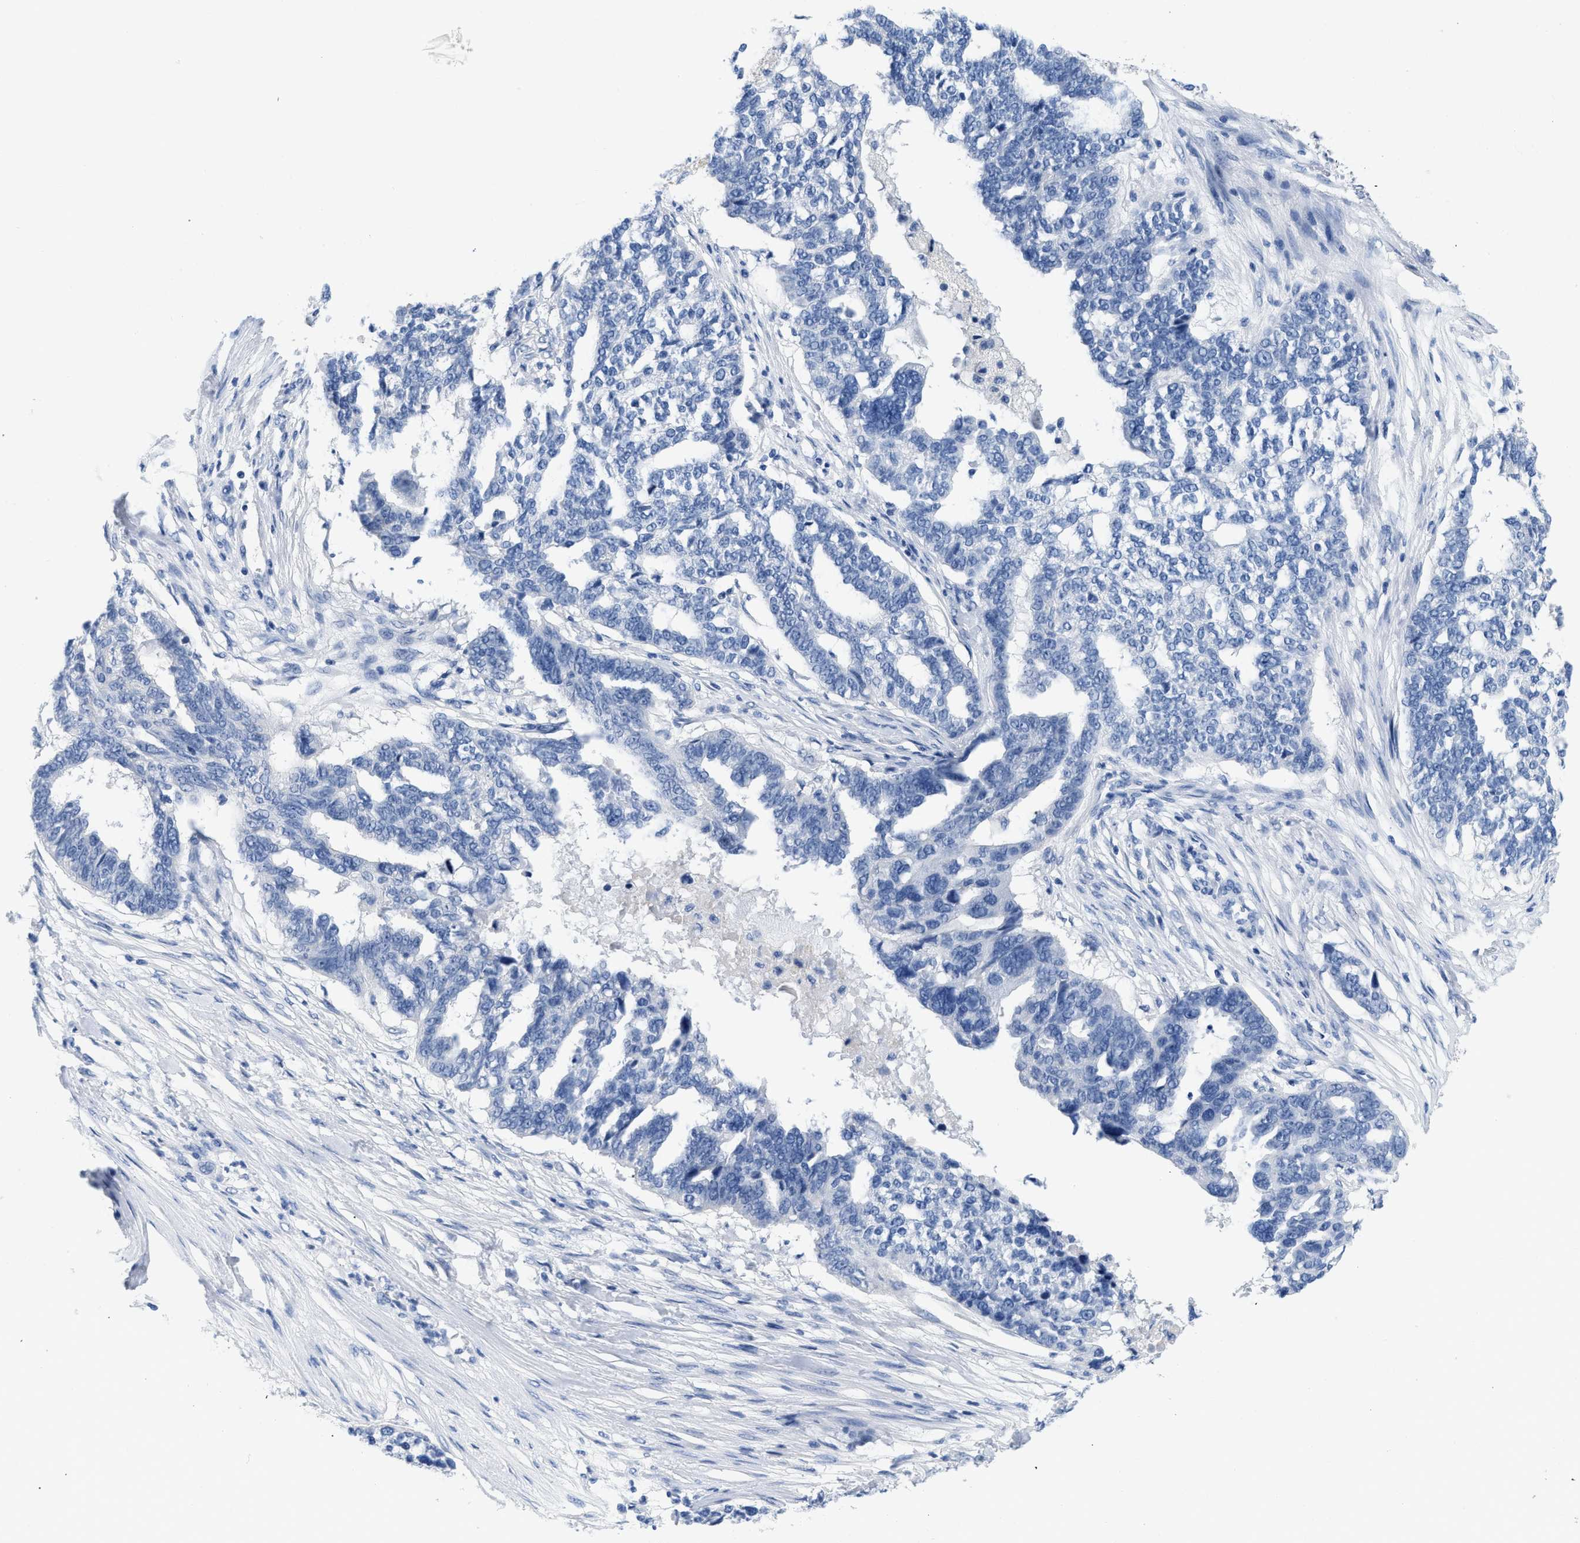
{"staining": {"intensity": "negative", "quantity": "none", "location": "none"}, "tissue": "ovarian cancer", "cell_type": "Tumor cells", "image_type": "cancer", "snomed": [{"axis": "morphology", "description": "Cystadenocarcinoma, serous, NOS"}, {"axis": "topography", "description": "Ovary"}], "caption": "Tumor cells show no significant positivity in ovarian cancer (serous cystadenocarcinoma). (DAB (3,3'-diaminobenzidine) immunohistochemistry, high magnification).", "gene": "CR1", "patient": {"sex": "female", "age": 59}}